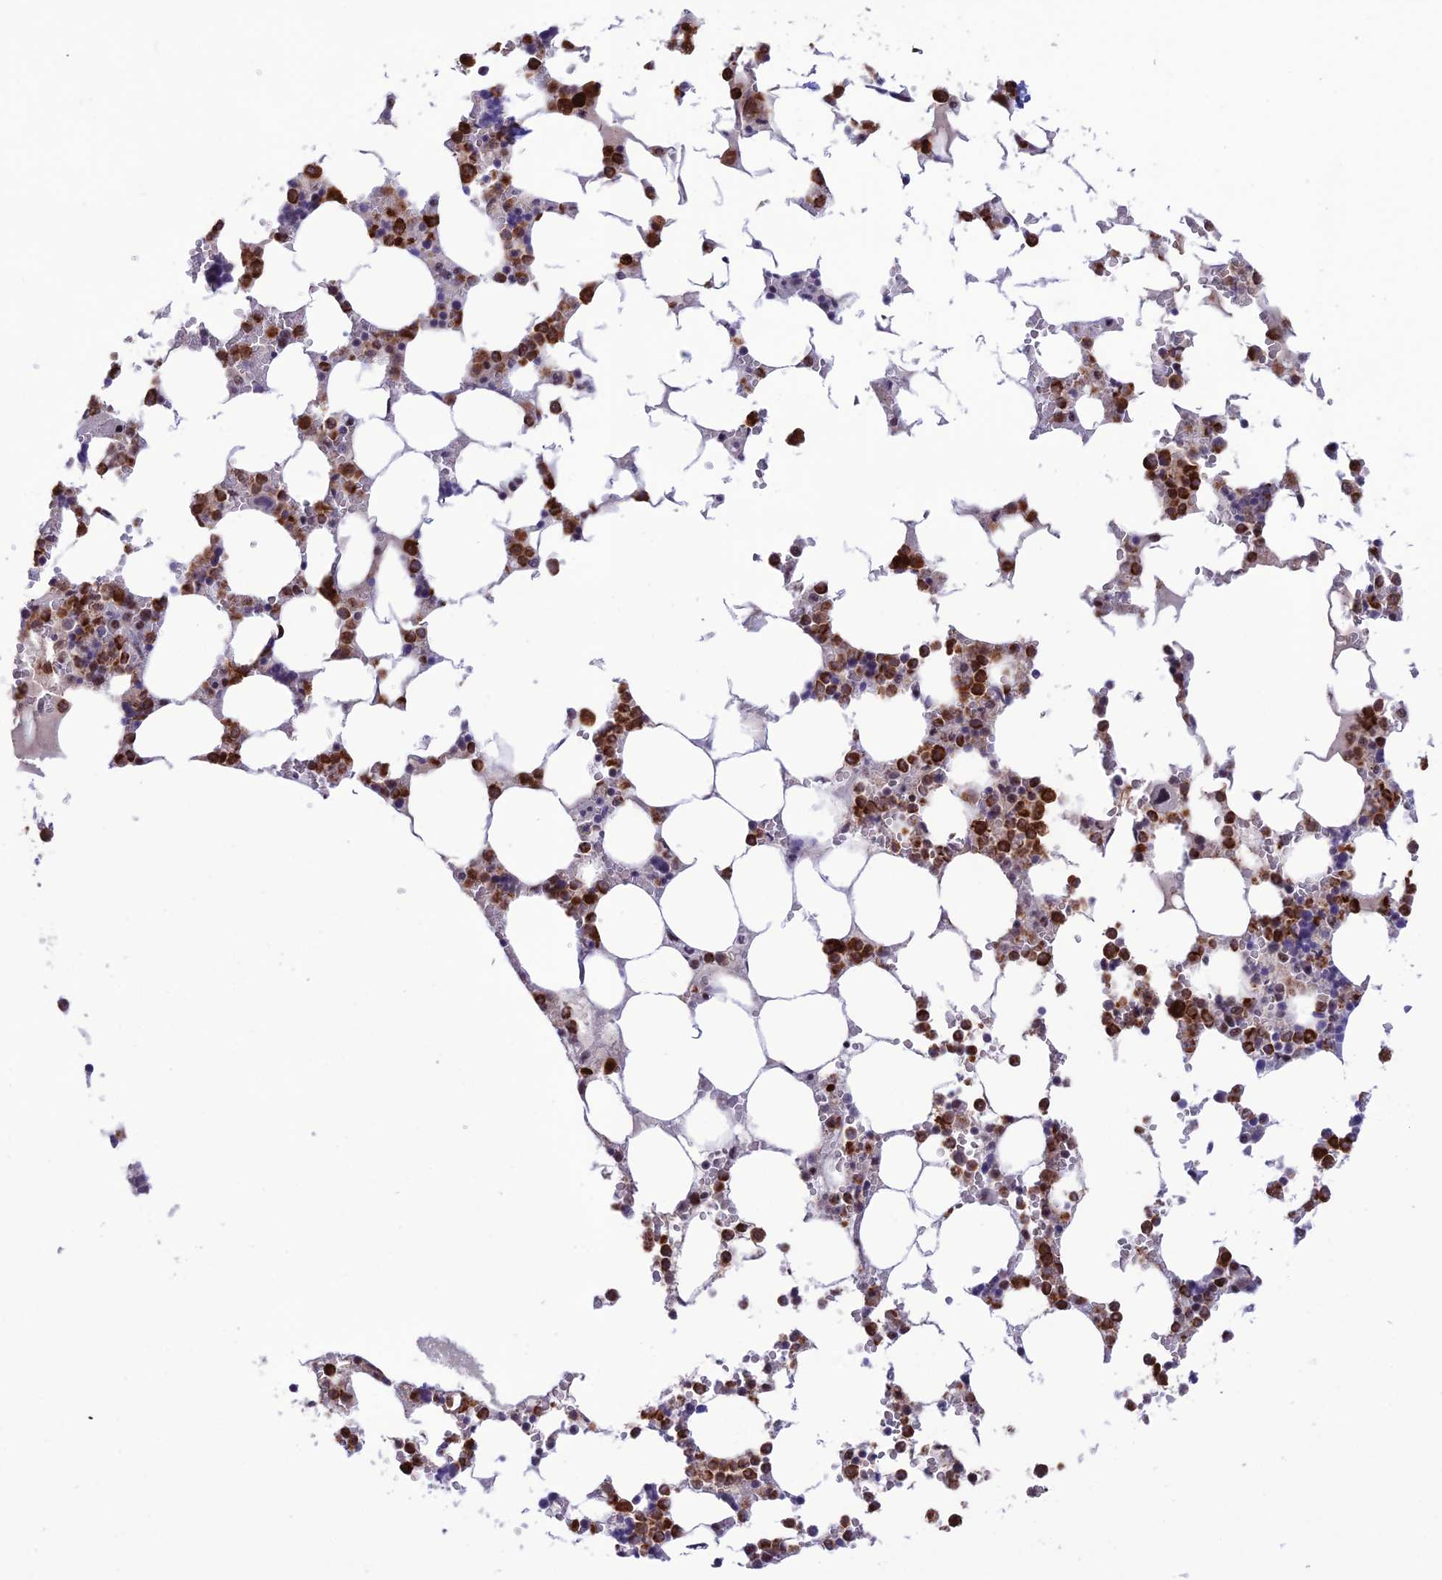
{"staining": {"intensity": "strong", "quantity": ">75%", "location": "cytoplasmic/membranous"}, "tissue": "bone marrow", "cell_type": "Hematopoietic cells", "image_type": "normal", "snomed": [{"axis": "morphology", "description": "Normal tissue, NOS"}, {"axis": "topography", "description": "Bone marrow"}], "caption": "IHC photomicrograph of benign bone marrow: human bone marrow stained using immunohistochemistry (IHC) reveals high levels of strong protein expression localized specifically in the cytoplasmic/membranous of hematopoietic cells, appearing as a cytoplasmic/membranous brown color.", "gene": "MFSD2B", "patient": {"sex": "male", "age": 64}}